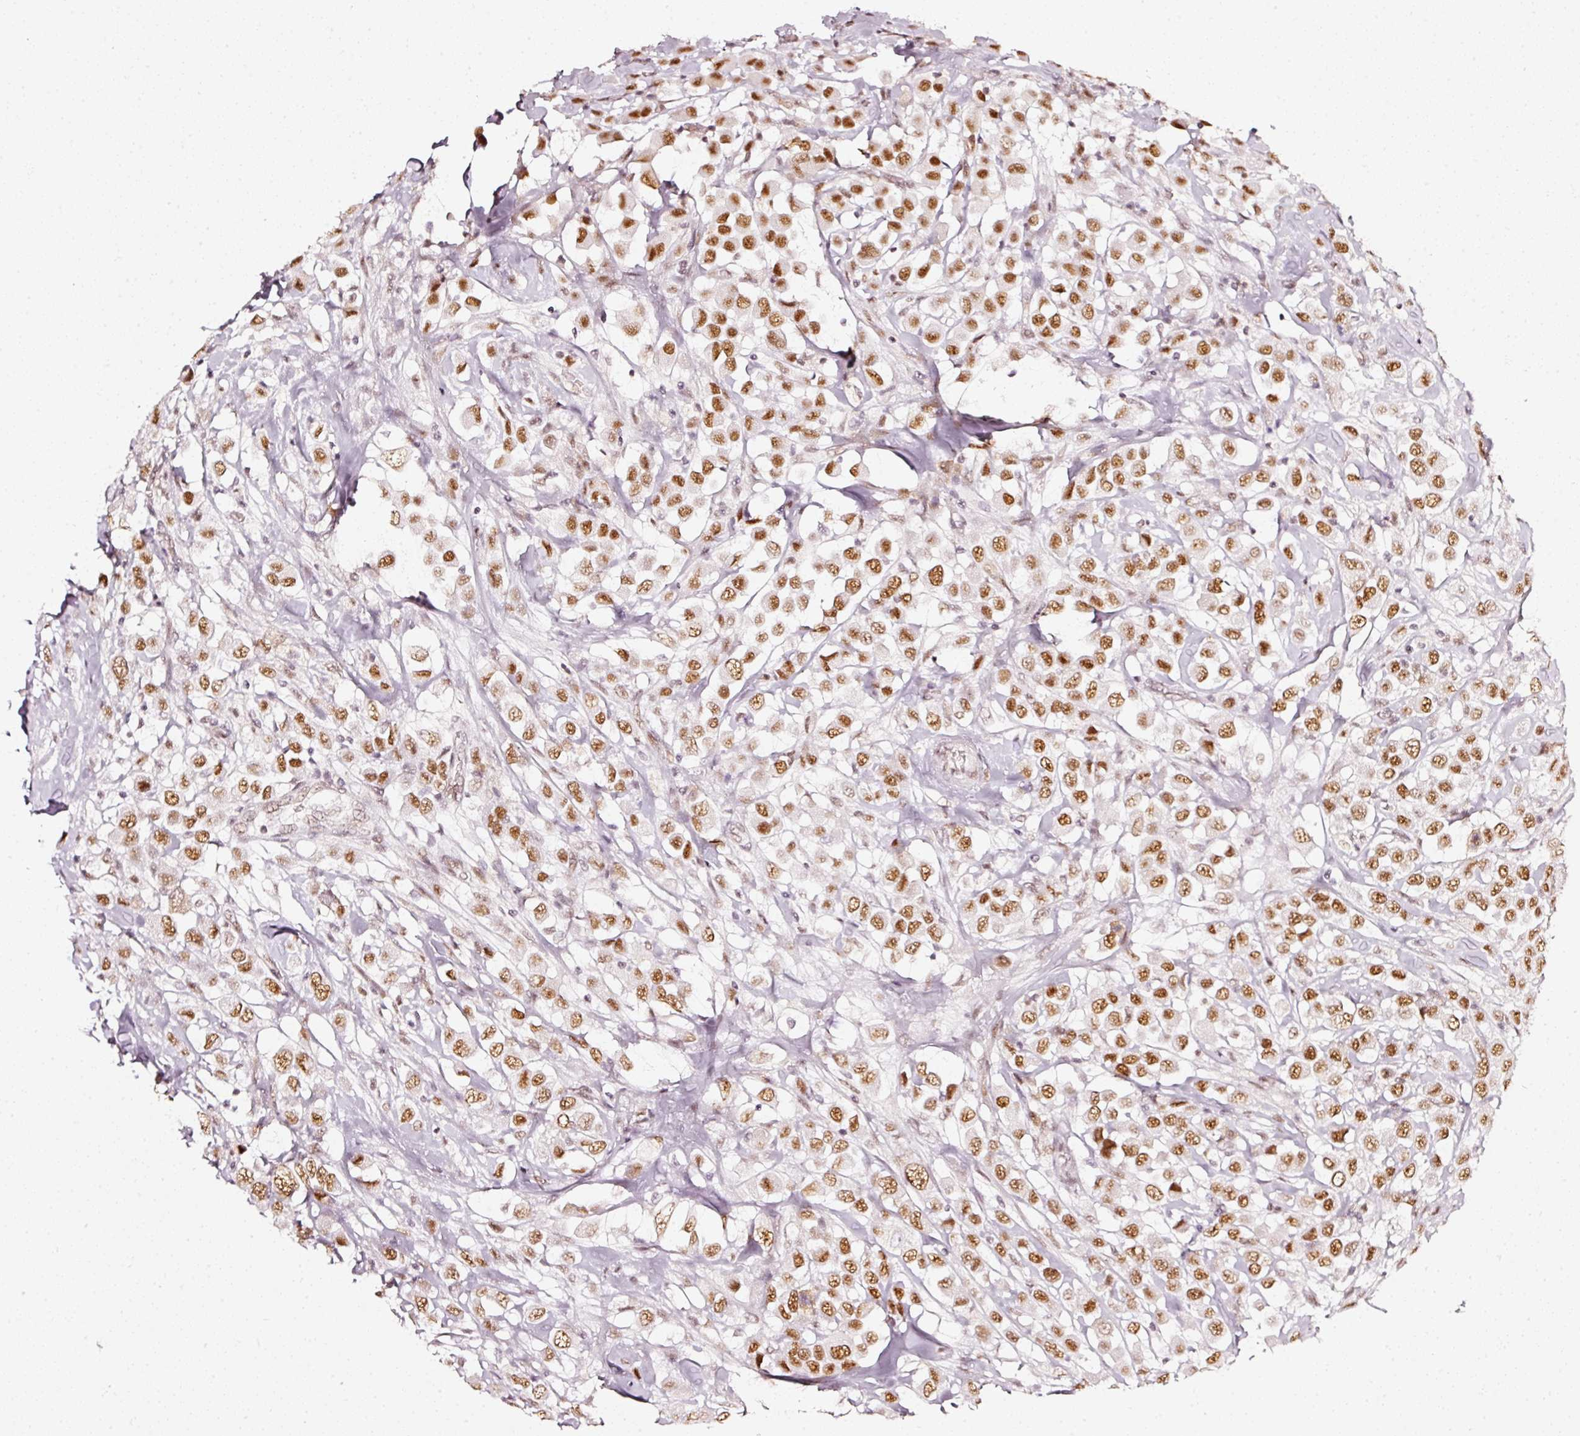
{"staining": {"intensity": "moderate", "quantity": ">75%", "location": "nuclear"}, "tissue": "breast cancer", "cell_type": "Tumor cells", "image_type": "cancer", "snomed": [{"axis": "morphology", "description": "Duct carcinoma"}, {"axis": "topography", "description": "Breast"}], "caption": "DAB immunohistochemical staining of breast cancer (infiltrating ductal carcinoma) demonstrates moderate nuclear protein expression in about >75% of tumor cells. The protein of interest is shown in brown color, while the nuclei are stained blue.", "gene": "PPP1R10", "patient": {"sex": "female", "age": 61}}